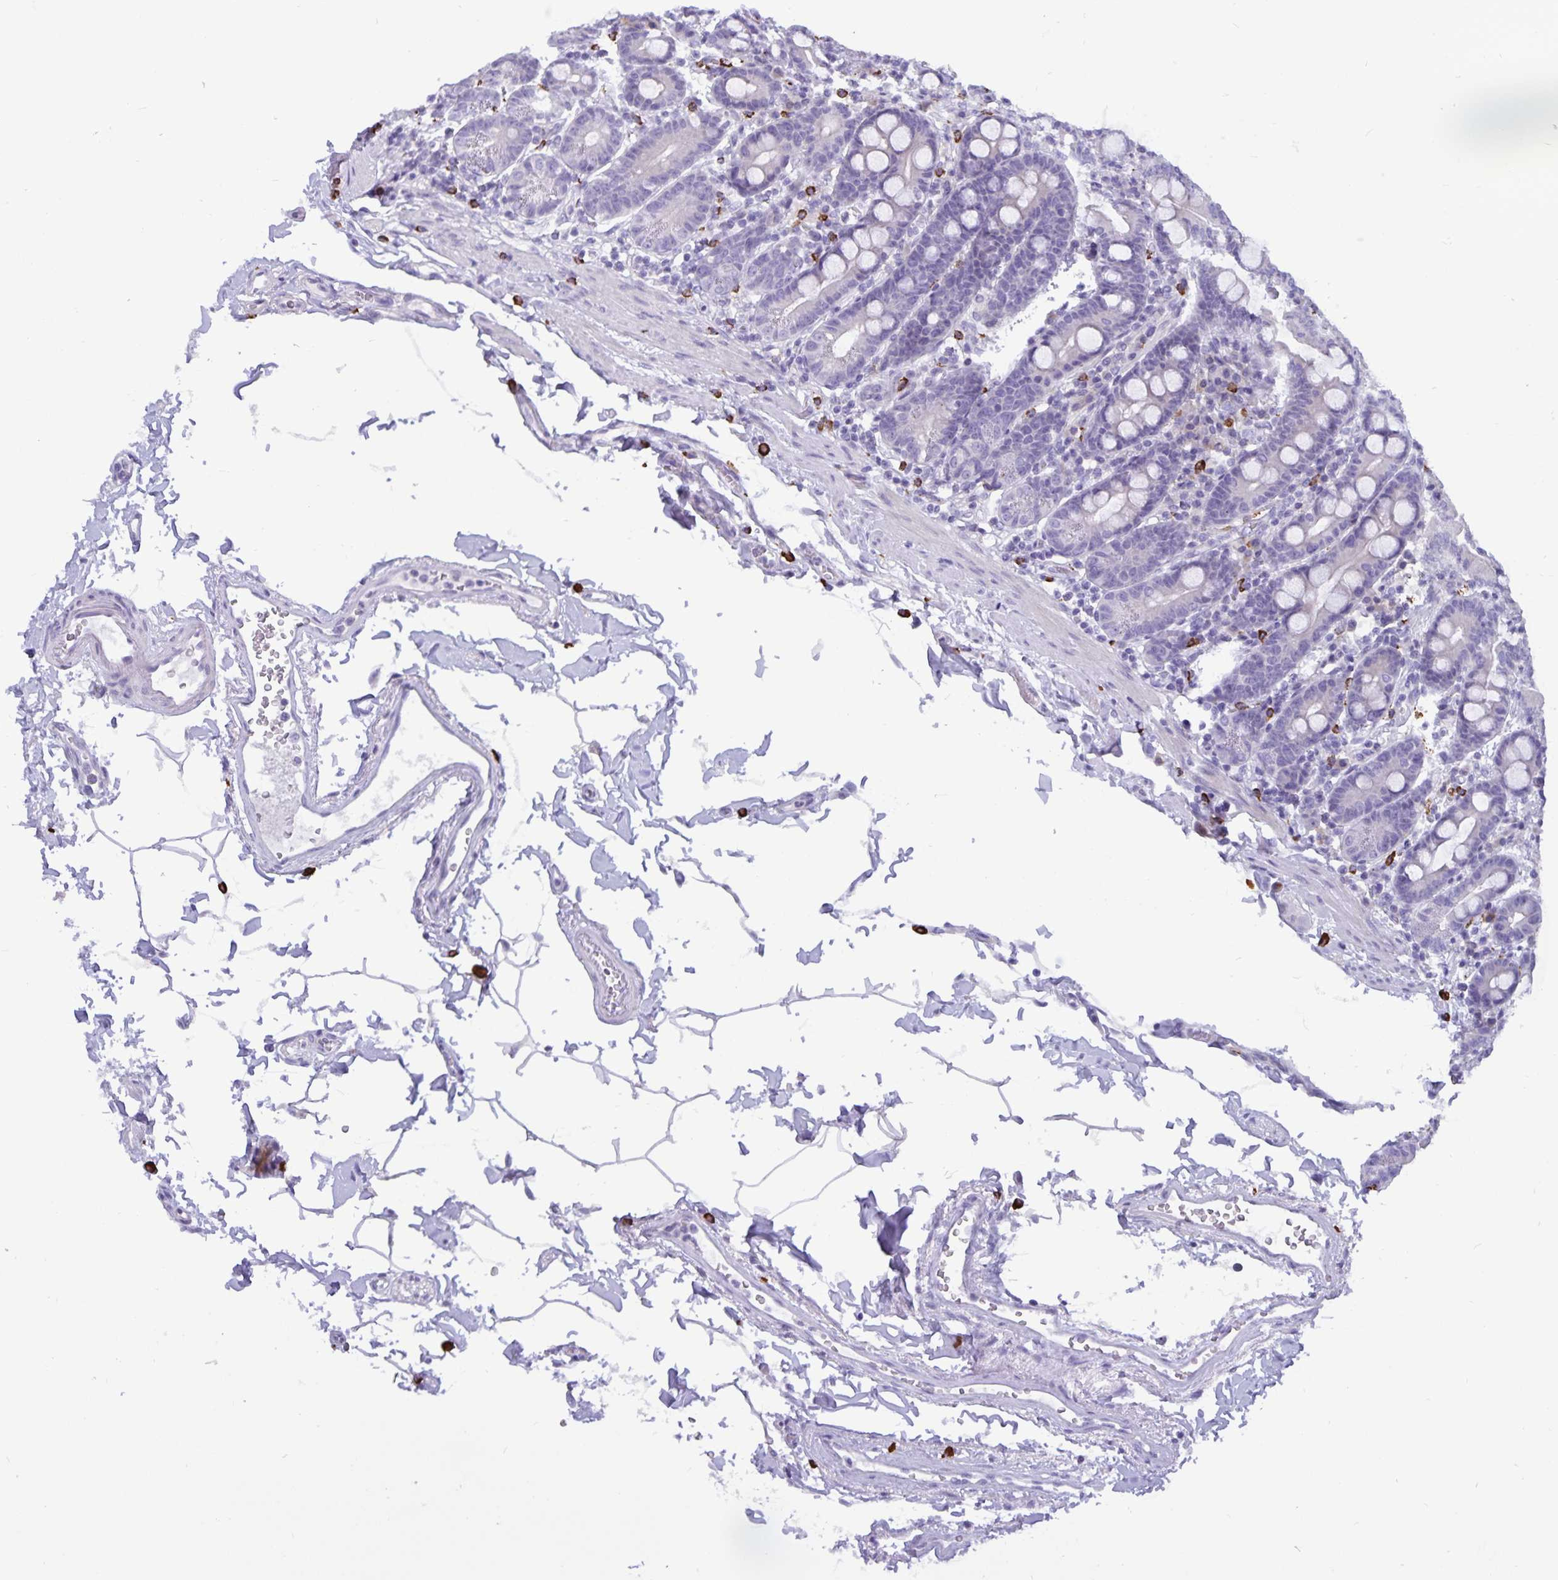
{"staining": {"intensity": "negative", "quantity": "none", "location": "none"}, "tissue": "duodenum", "cell_type": "Glandular cells", "image_type": "normal", "snomed": [{"axis": "morphology", "description": "Normal tissue, NOS"}, {"axis": "topography", "description": "Pancreas"}, {"axis": "topography", "description": "Duodenum"}], "caption": "Unremarkable duodenum was stained to show a protein in brown. There is no significant positivity in glandular cells. (Stains: DAB (3,3'-diaminobenzidine) immunohistochemistry (IHC) with hematoxylin counter stain, Microscopy: brightfield microscopy at high magnification).", "gene": "IBTK", "patient": {"sex": "male", "age": 59}}